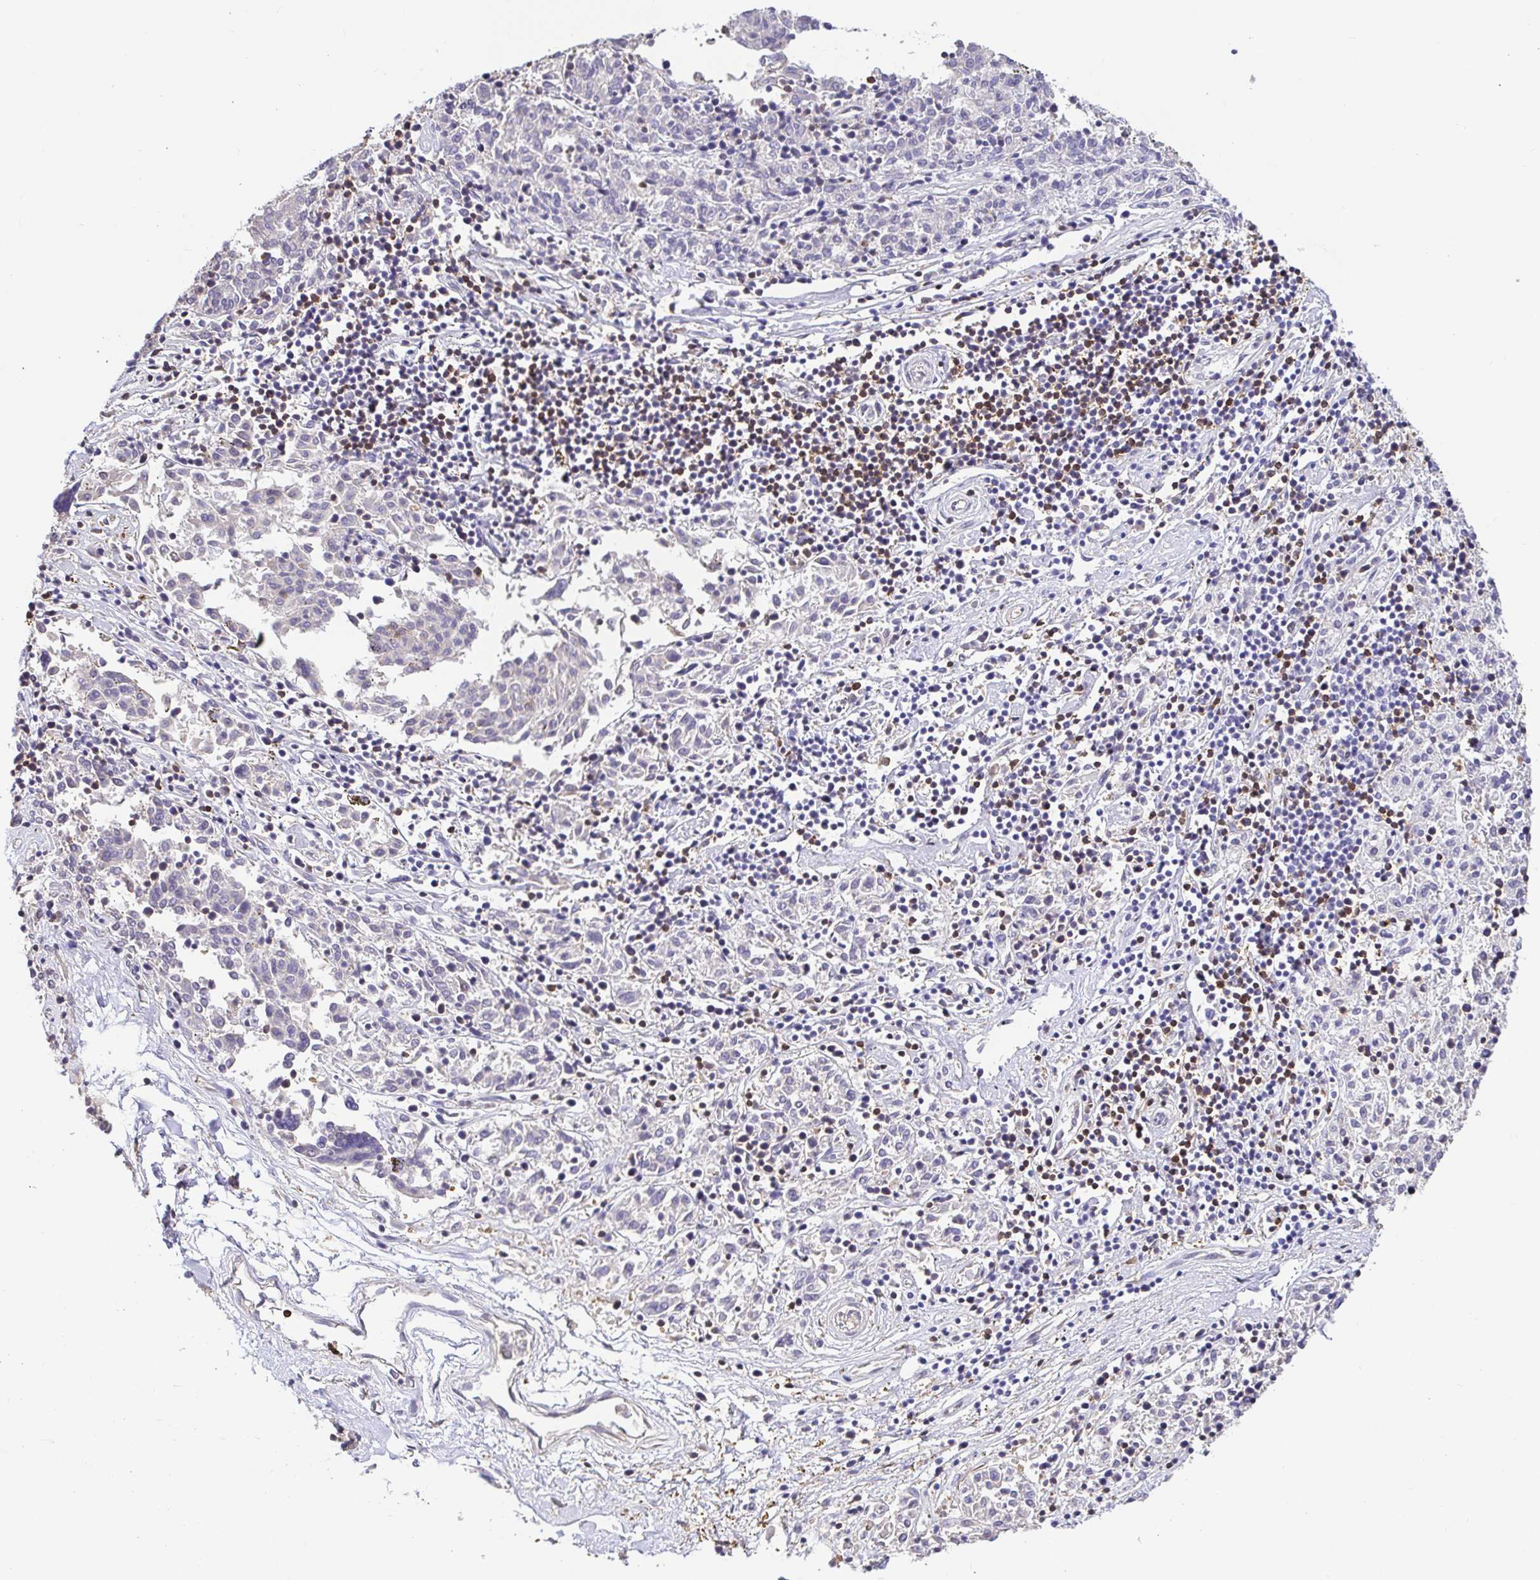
{"staining": {"intensity": "negative", "quantity": "none", "location": "none"}, "tissue": "melanoma", "cell_type": "Tumor cells", "image_type": "cancer", "snomed": [{"axis": "morphology", "description": "Malignant melanoma, NOS"}, {"axis": "topography", "description": "Skin"}], "caption": "Immunohistochemistry (IHC) histopathology image of malignant melanoma stained for a protein (brown), which shows no staining in tumor cells. The staining is performed using DAB (3,3'-diaminobenzidine) brown chromogen with nuclei counter-stained in using hematoxylin.", "gene": "SKAP1", "patient": {"sex": "female", "age": 72}}